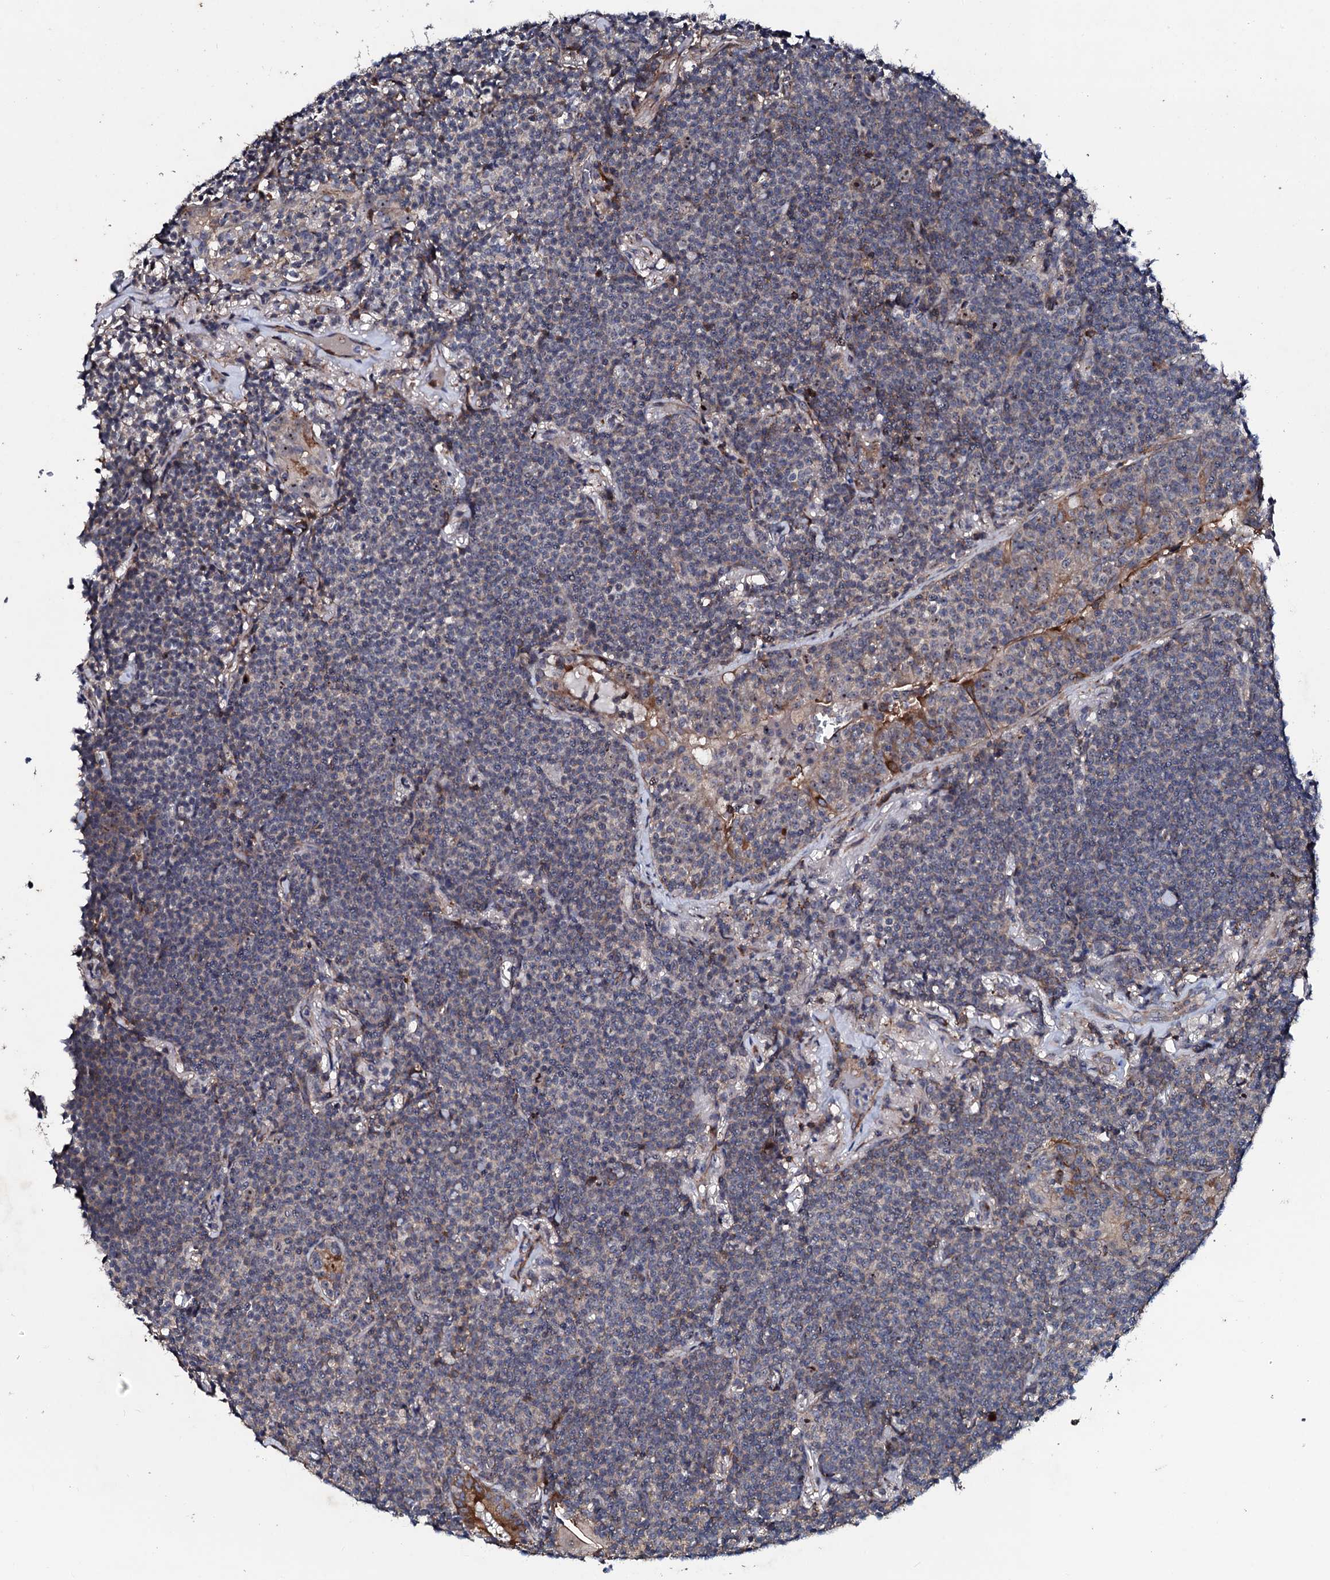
{"staining": {"intensity": "negative", "quantity": "none", "location": "none"}, "tissue": "lymphoma", "cell_type": "Tumor cells", "image_type": "cancer", "snomed": [{"axis": "morphology", "description": "Malignant lymphoma, non-Hodgkin's type, Low grade"}, {"axis": "topography", "description": "Lung"}], "caption": "High magnification brightfield microscopy of lymphoma stained with DAB (brown) and counterstained with hematoxylin (blue): tumor cells show no significant positivity. (DAB IHC with hematoxylin counter stain).", "gene": "GTPBP4", "patient": {"sex": "female", "age": 71}}